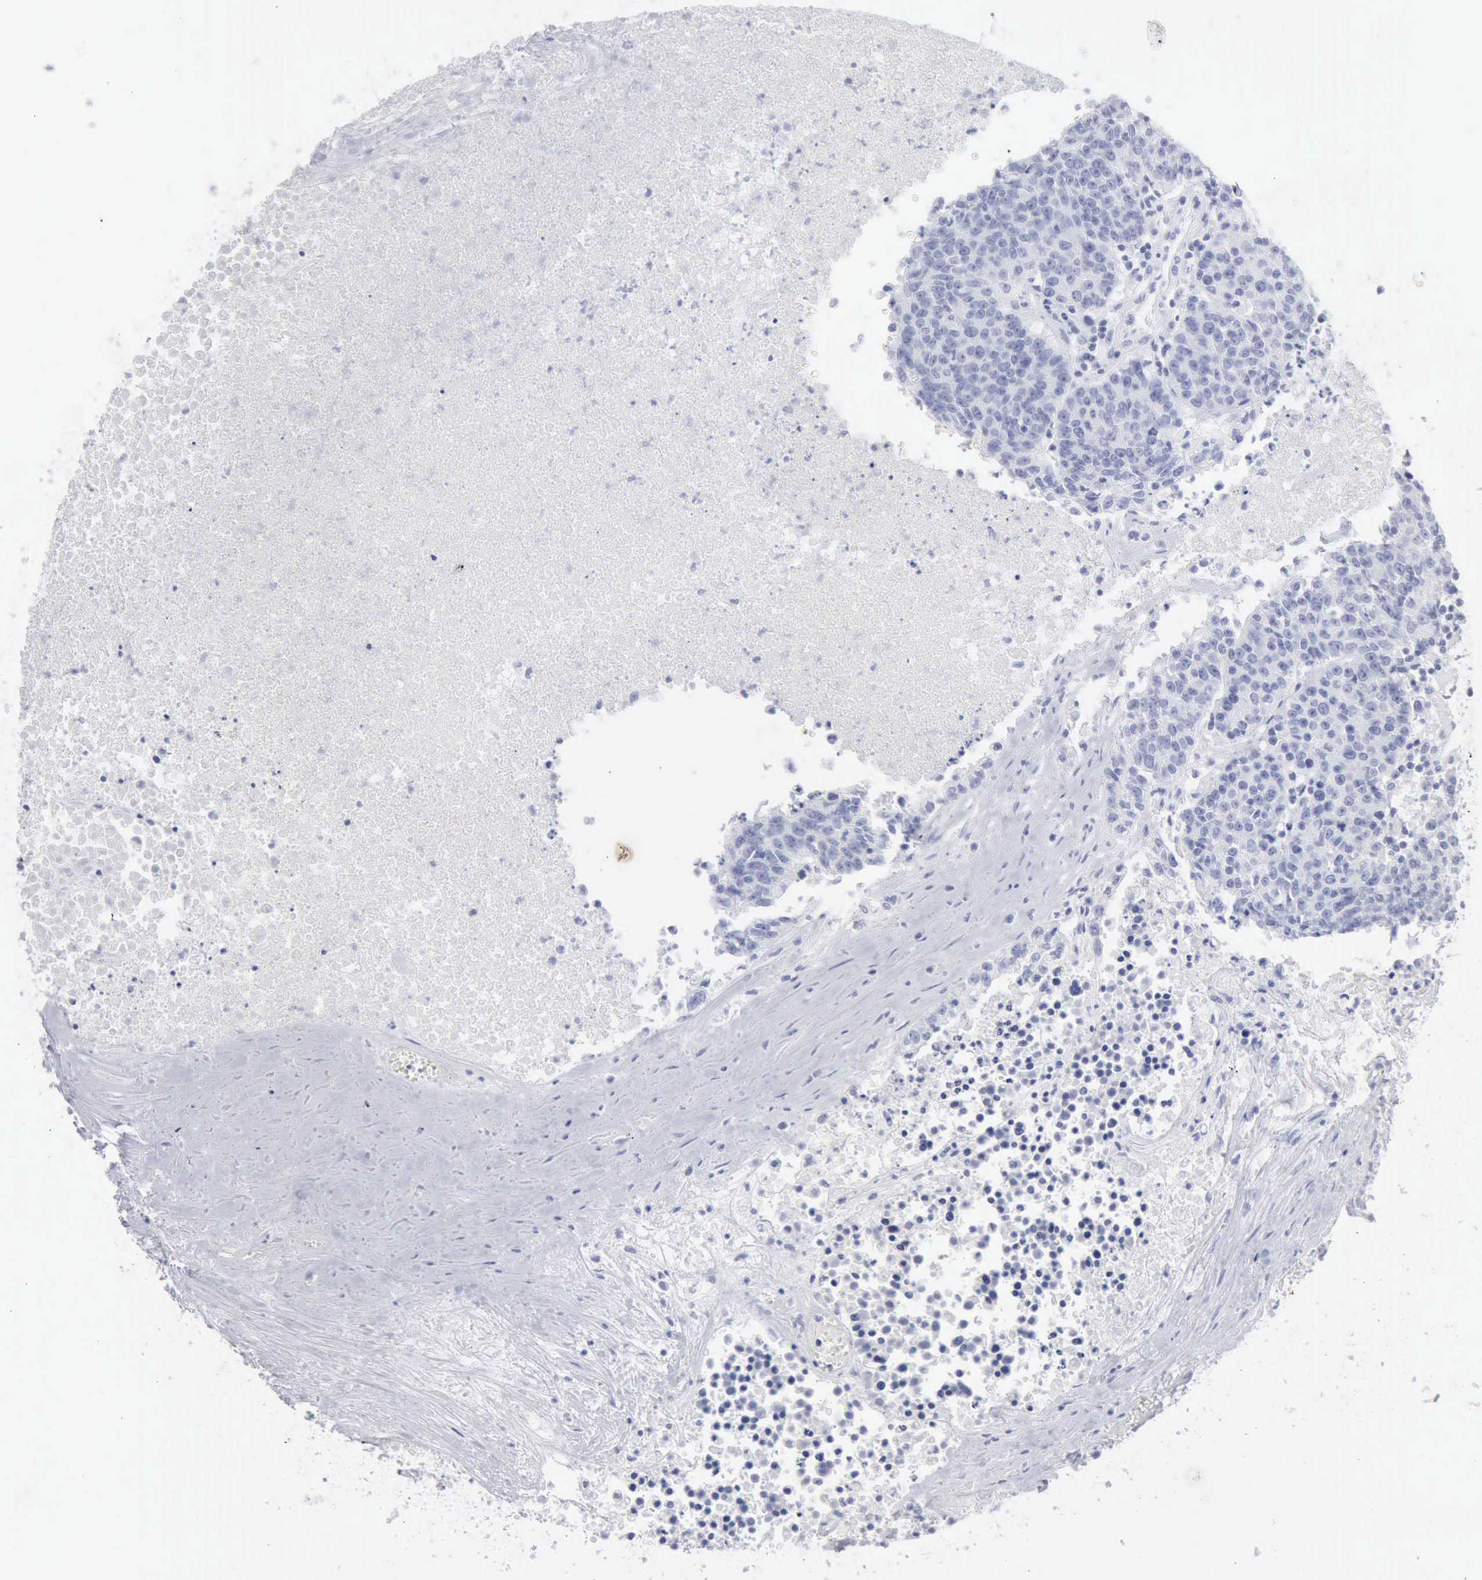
{"staining": {"intensity": "negative", "quantity": "none", "location": "none"}, "tissue": "colorectal cancer", "cell_type": "Tumor cells", "image_type": "cancer", "snomed": [{"axis": "morphology", "description": "Adenocarcinoma, NOS"}, {"axis": "topography", "description": "Colon"}], "caption": "A high-resolution histopathology image shows immunohistochemistry staining of colorectal cancer (adenocarcinoma), which exhibits no significant expression in tumor cells.", "gene": "CMA1", "patient": {"sex": "female", "age": 53}}